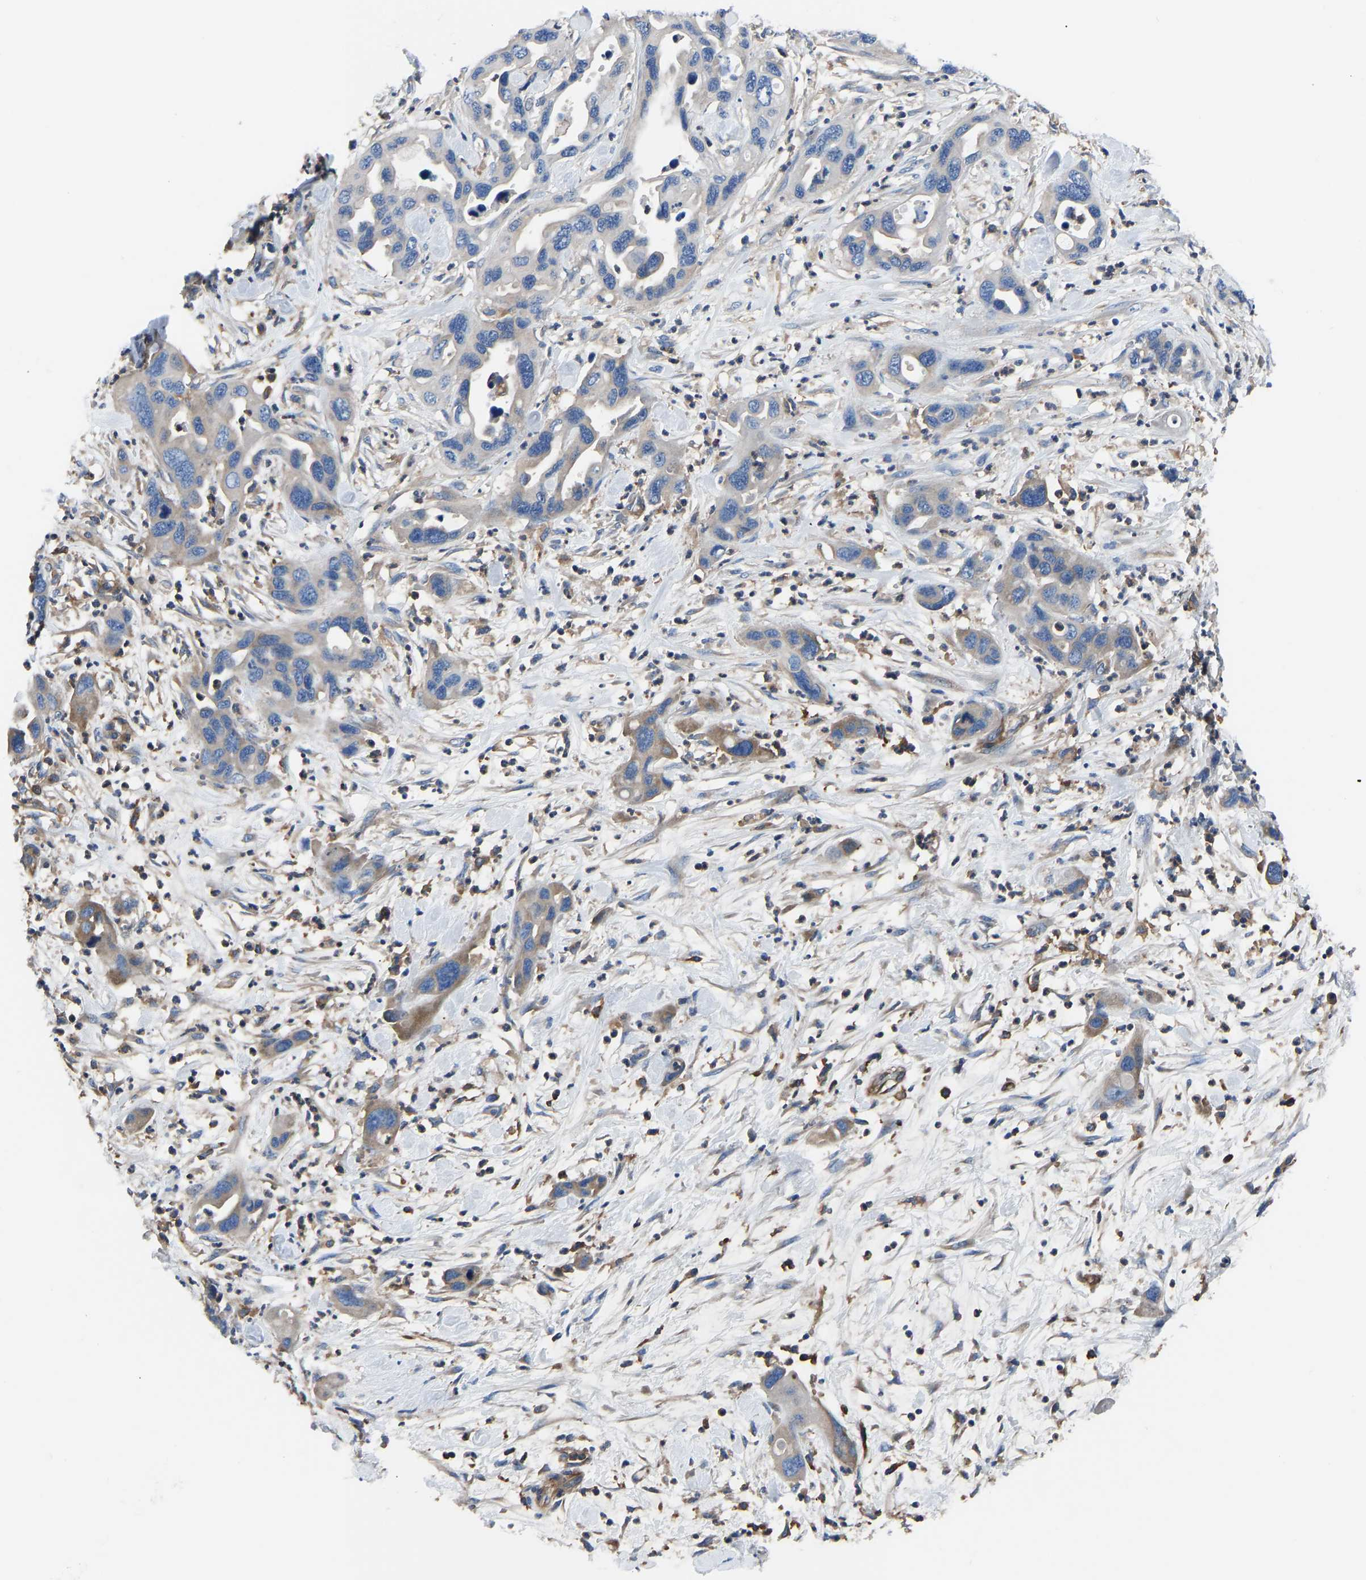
{"staining": {"intensity": "moderate", "quantity": "<25%", "location": "cytoplasmic/membranous"}, "tissue": "pancreatic cancer", "cell_type": "Tumor cells", "image_type": "cancer", "snomed": [{"axis": "morphology", "description": "Adenocarcinoma, NOS"}, {"axis": "topography", "description": "Pancreas"}], "caption": "Protein staining of pancreatic cancer (adenocarcinoma) tissue exhibits moderate cytoplasmic/membranous positivity in approximately <25% of tumor cells.", "gene": "PRKAR1A", "patient": {"sex": "female", "age": 71}}